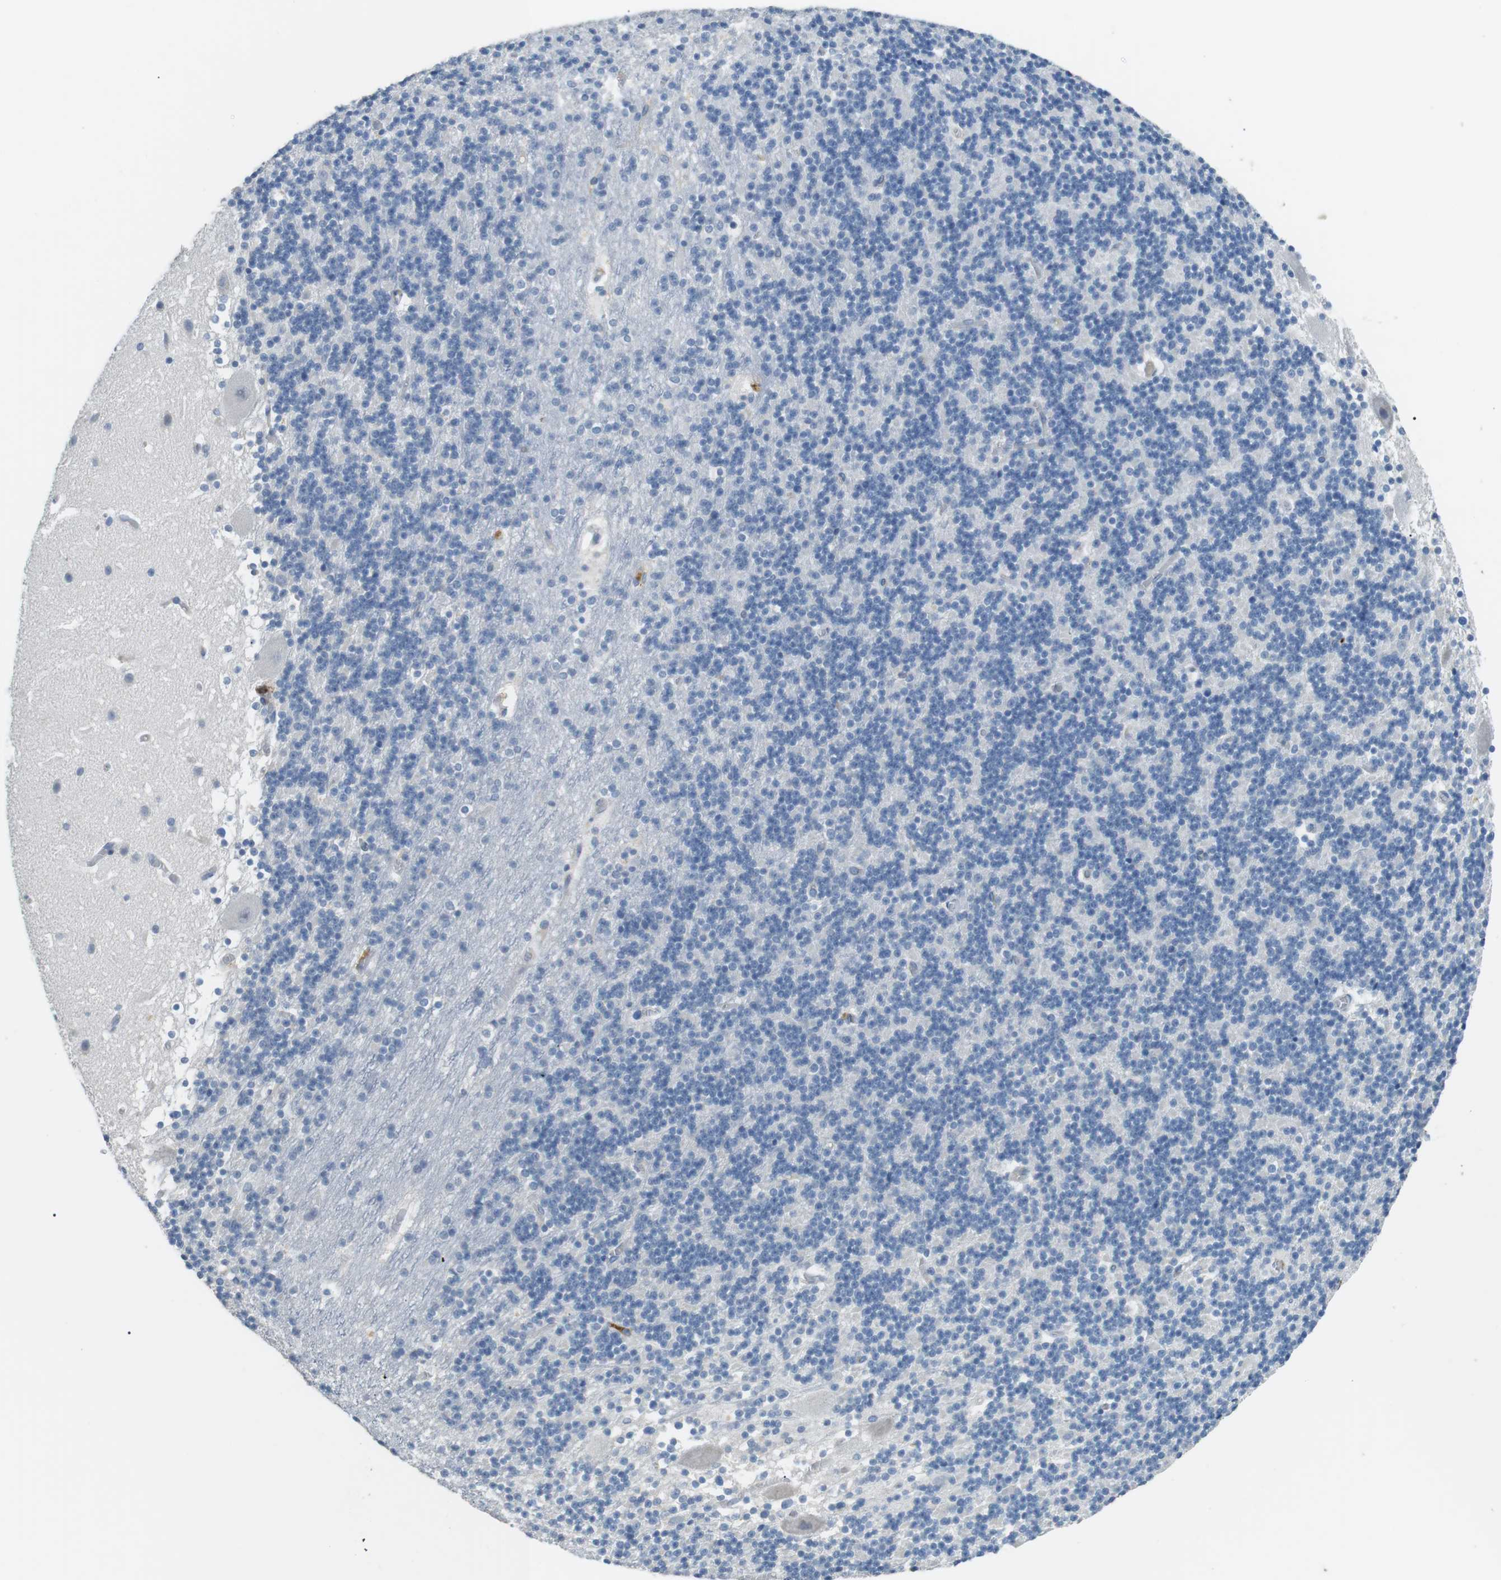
{"staining": {"intensity": "negative", "quantity": "none", "location": "none"}, "tissue": "cerebellum", "cell_type": "Cells in granular layer", "image_type": "normal", "snomed": [{"axis": "morphology", "description": "Normal tissue, NOS"}, {"axis": "topography", "description": "Cerebellum"}], "caption": "Micrograph shows no significant protein staining in cells in granular layer of unremarkable cerebellum.", "gene": "GZMM", "patient": {"sex": "male", "age": 45}}